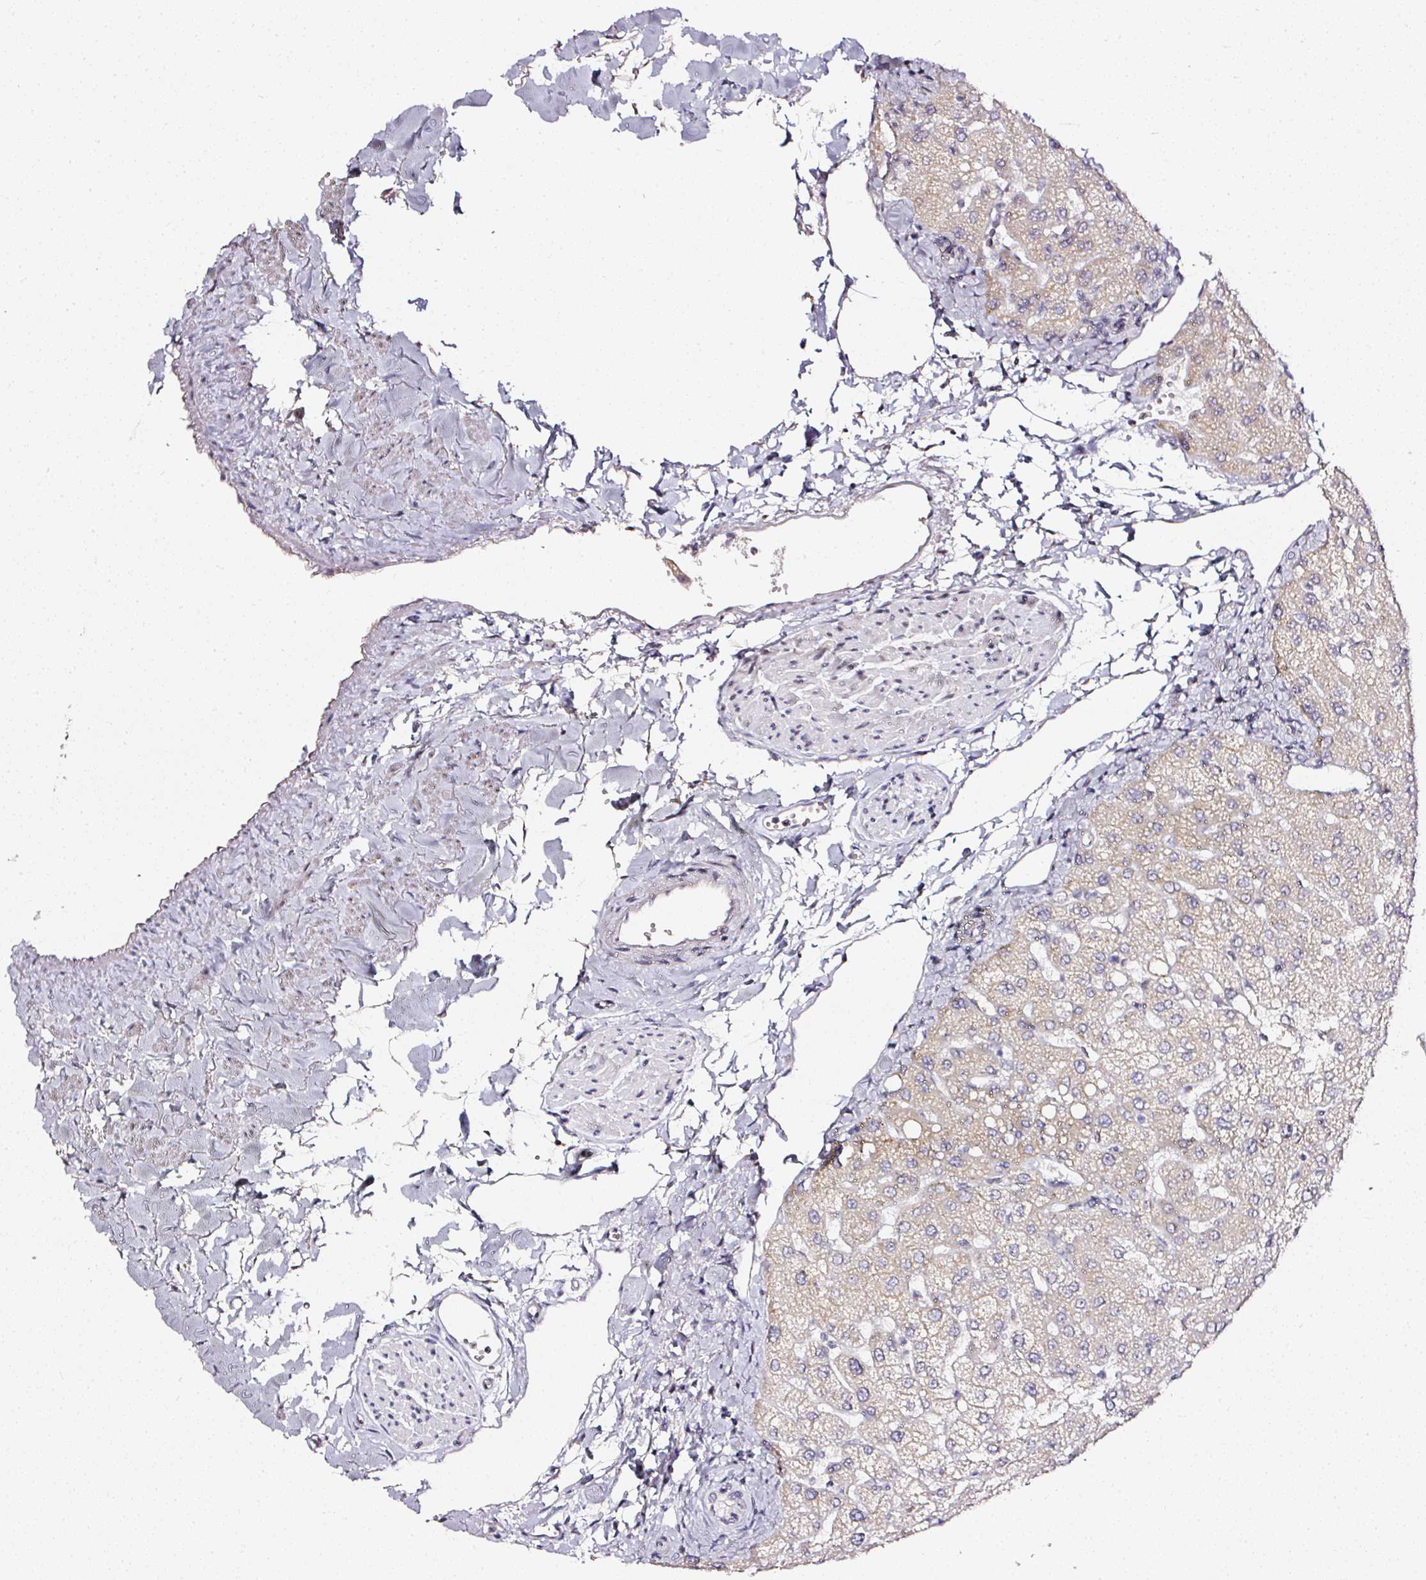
{"staining": {"intensity": "negative", "quantity": "none", "location": "none"}, "tissue": "liver", "cell_type": "Cholangiocytes", "image_type": "normal", "snomed": [{"axis": "morphology", "description": "Normal tissue, NOS"}, {"axis": "topography", "description": "Liver"}], "caption": "This histopathology image is of unremarkable liver stained with IHC to label a protein in brown with the nuclei are counter-stained blue. There is no staining in cholangiocytes.", "gene": "NTRK1", "patient": {"sex": "female", "age": 54}}